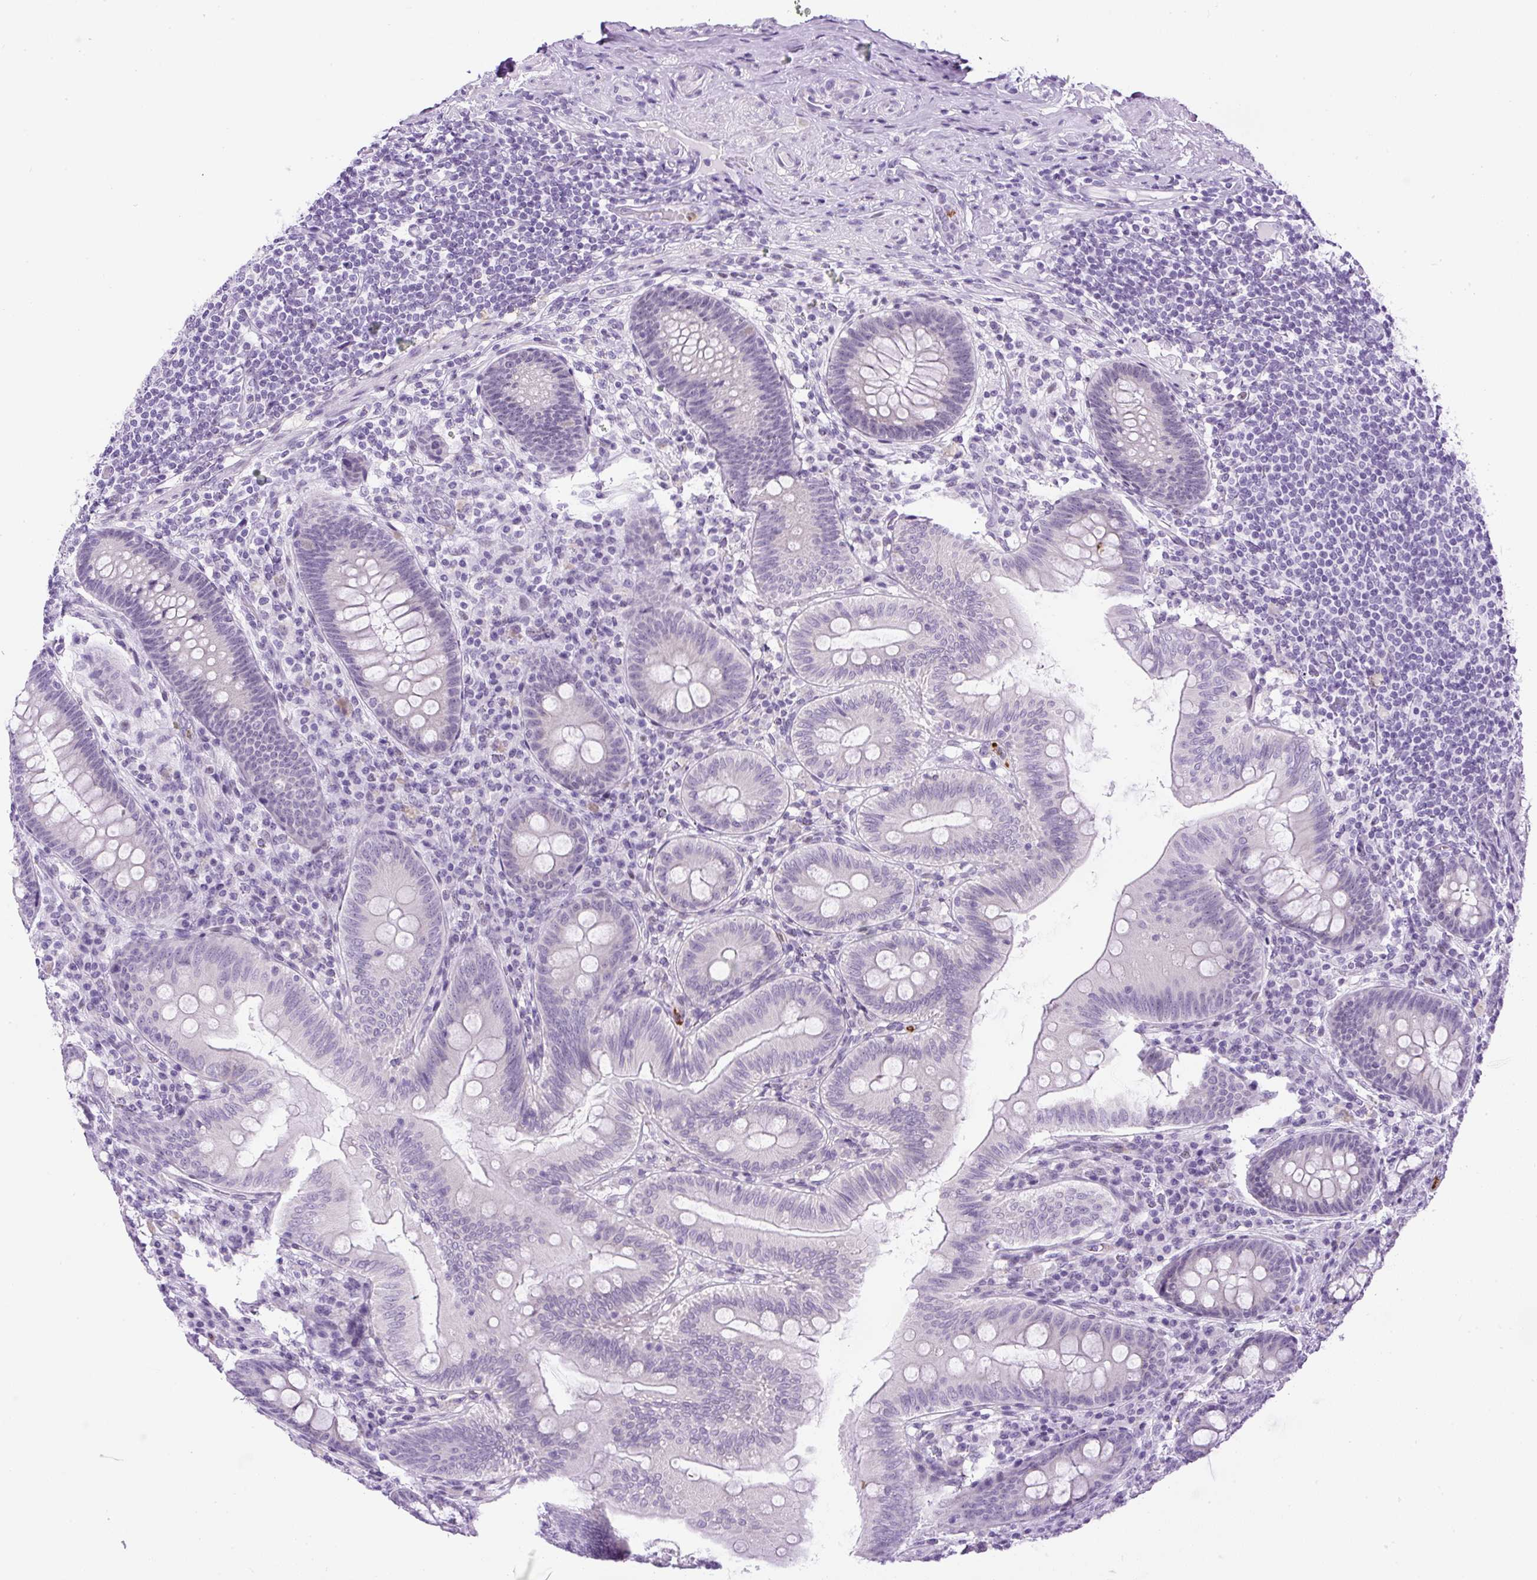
{"staining": {"intensity": "negative", "quantity": "none", "location": "none"}, "tissue": "appendix", "cell_type": "Glandular cells", "image_type": "normal", "snomed": [{"axis": "morphology", "description": "Normal tissue, NOS"}, {"axis": "topography", "description": "Appendix"}], "caption": "IHC photomicrograph of benign appendix stained for a protein (brown), which exhibits no staining in glandular cells.", "gene": "RHBDD2", "patient": {"sex": "male", "age": 71}}